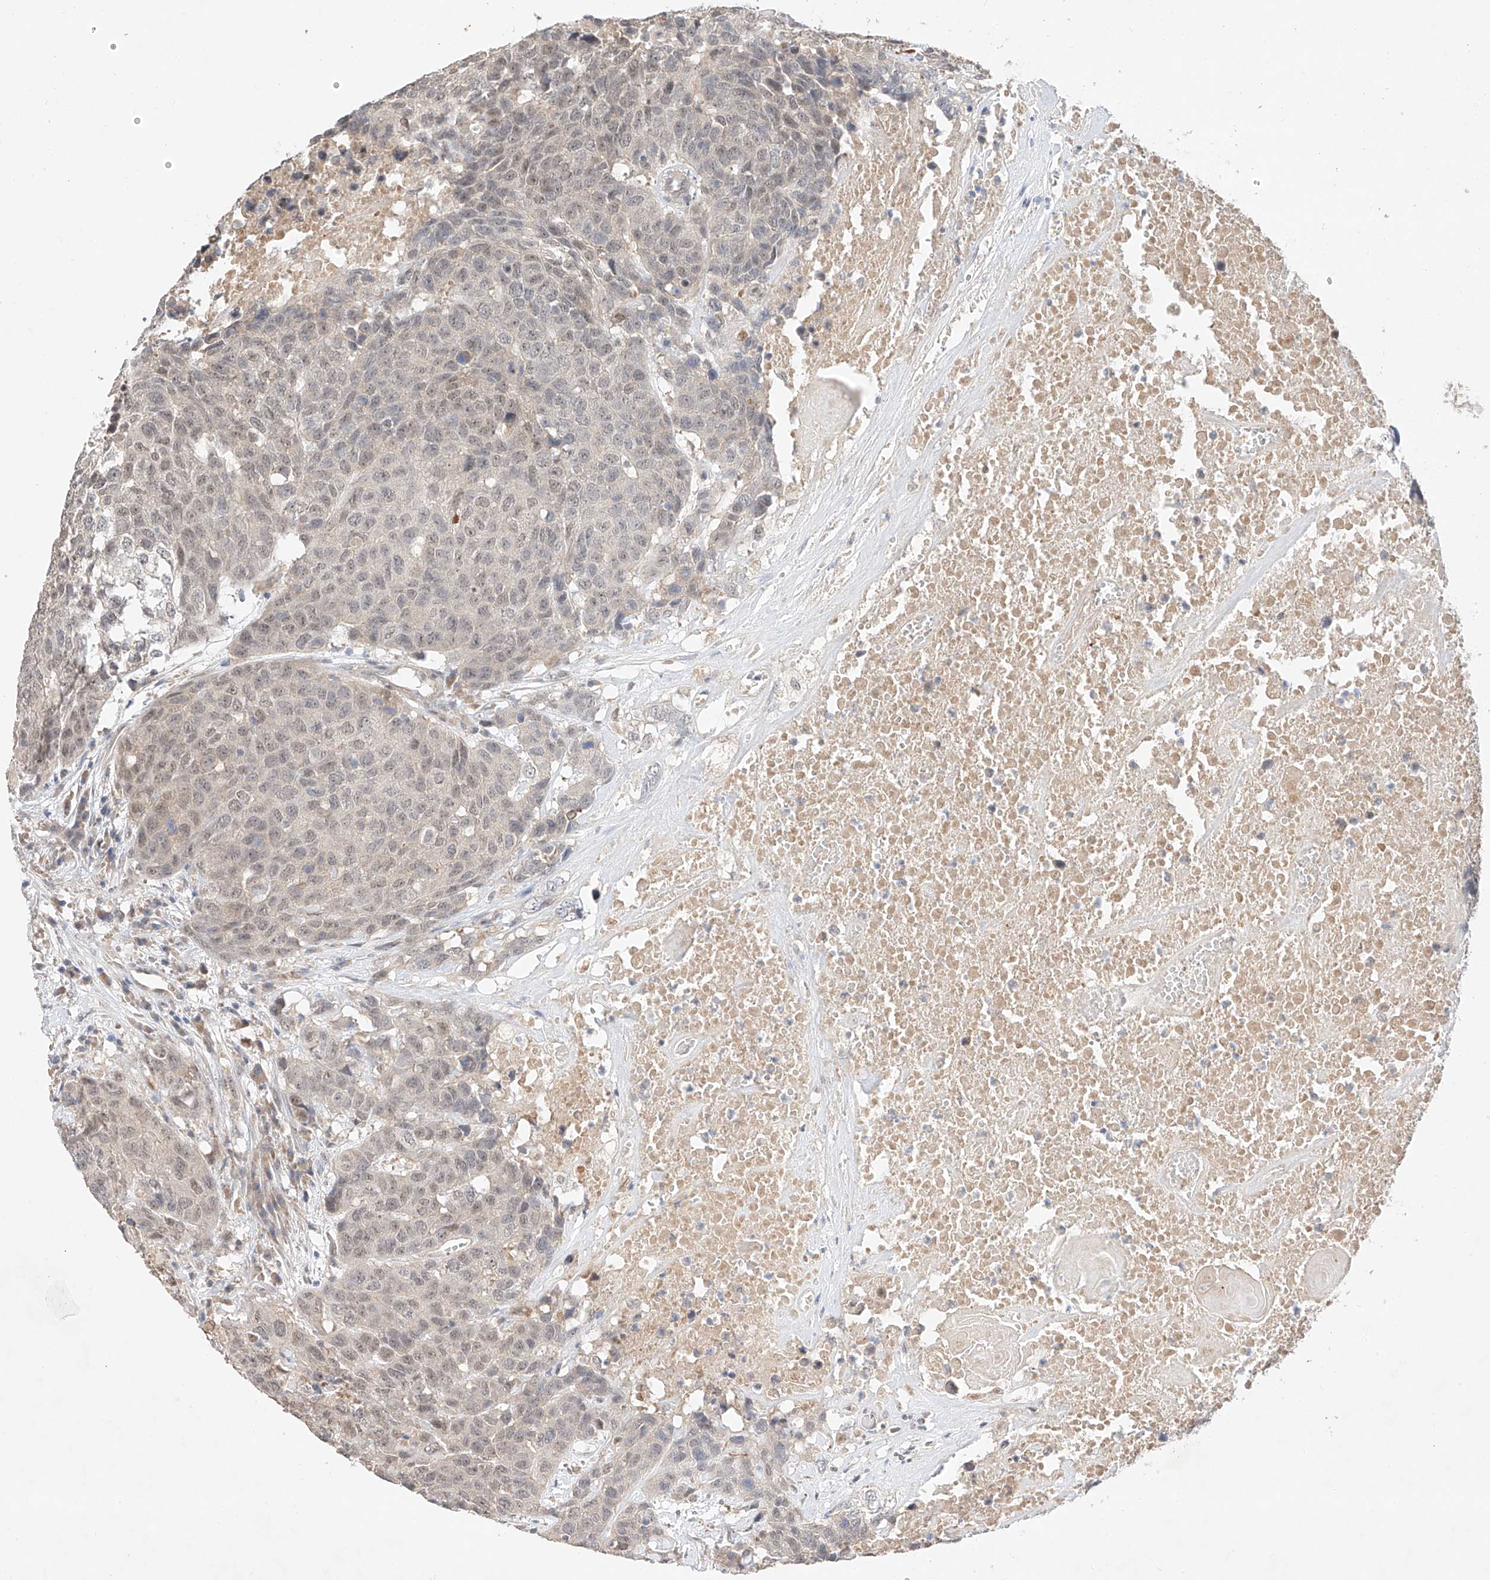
{"staining": {"intensity": "negative", "quantity": "none", "location": "none"}, "tissue": "head and neck cancer", "cell_type": "Tumor cells", "image_type": "cancer", "snomed": [{"axis": "morphology", "description": "Squamous cell carcinoma, NOS"}, {"axis": "topography", "description": "Head-Neck"}], "caption": "Immunohistochemical staining of squamous cell carcinoma (head and neck) displays no significant positivity in tumor cells.", "gene": "IL22RA2", "patient": {"sex": "male", "age": 66}}